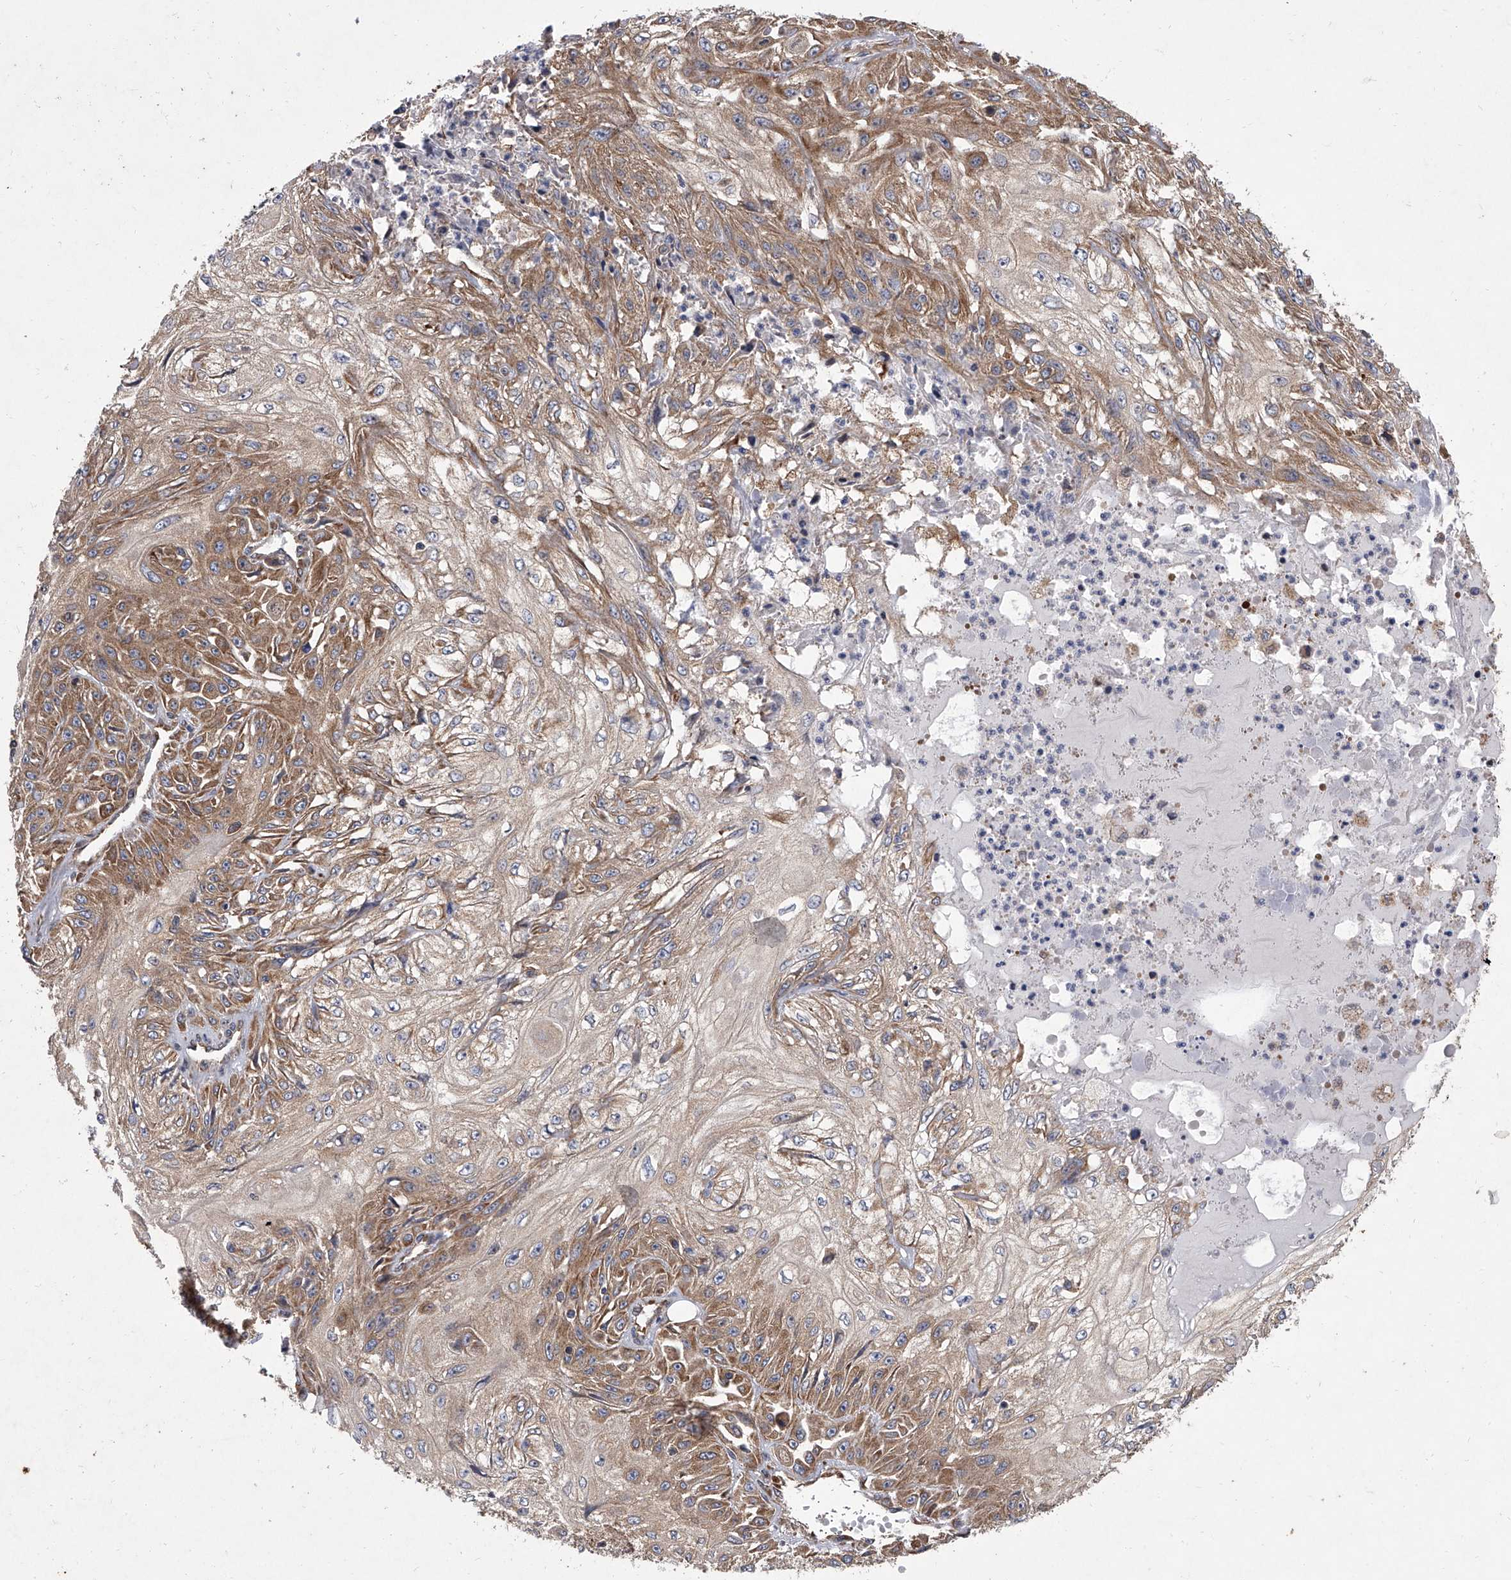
{"staining": {"intensity": "moderate", "quantity": ">75%", "location": "cytoplasmic/membranous"}, "tissue": "skin cancer", "cell_type": "Tumor cells", "image_type": "cancer", "snomed": [{"axis": "morphology", "description": "Squamous cell carcinoma, NOS"}, {"axis": "morphology", "description": "Squamous cell carcinoma, metastatic, NOS"}, {"axis": "topography", "description": "Skin"}, {"axis": "topography", "description": "Lymph node"}], "caption": "Protein staining by IHC displays moderate cytoplasmic/membranous staining in approximately >75% of tumor cells in skin cancer (metastatic squamous cell carcinoma).", "gene": "EIF2S2", "patient": {"sex": "male", "age": 75}}